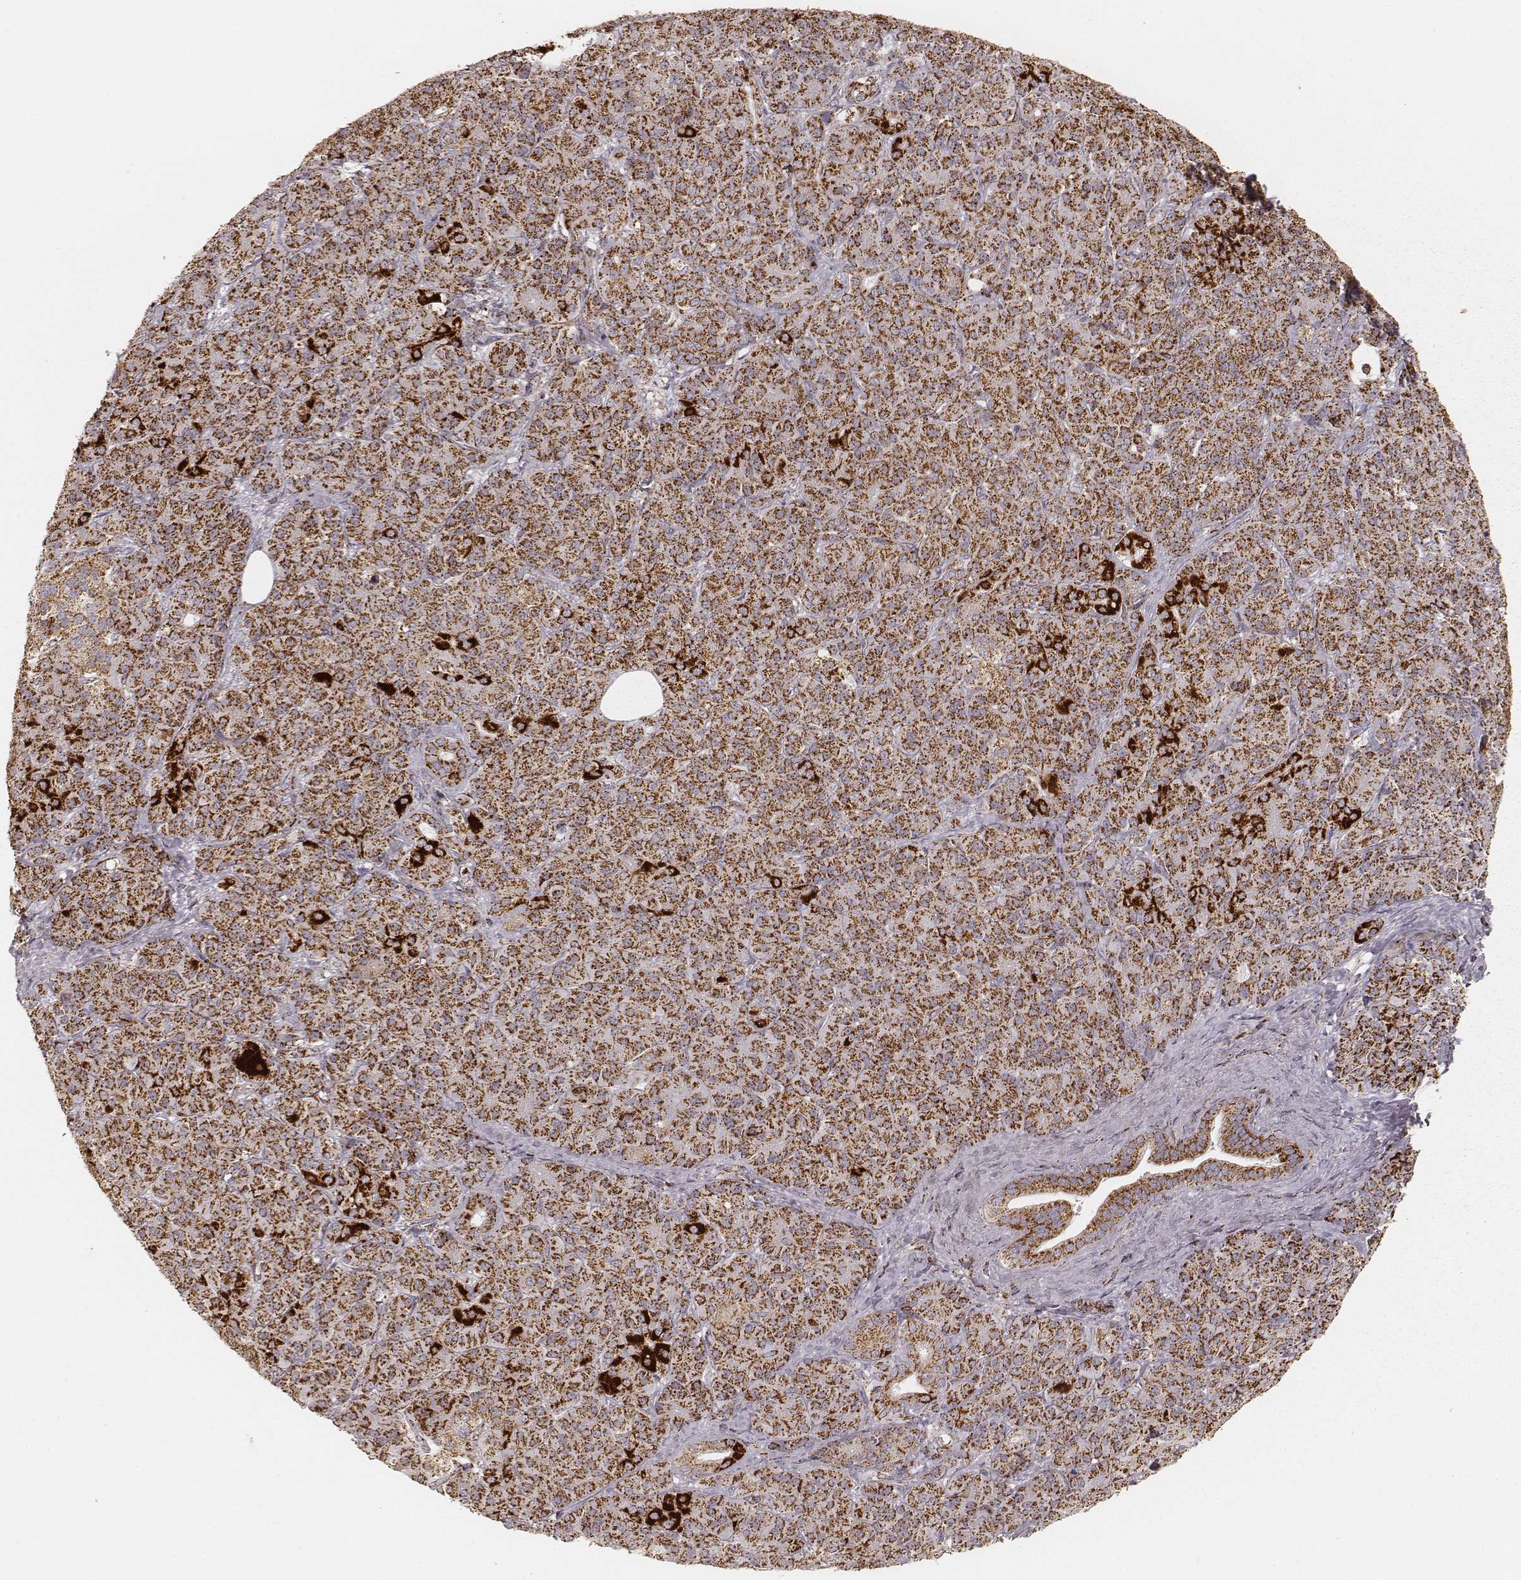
{"staining": {"intensity": "strong", "quantity": ">75%", "location": "cytoplasmic/membranous"}, "tissue": "pancreatic cancer", "cell_type": "Tumor cells", "image_type": "cancer", "snomed": [{"axis": "morphology", "description": "Normal tissue, NOS"}, {"axis": "morphology", "description": "Inflammation, NOS"}, {"axis": "morphology", "description": "Adenocarcinoma, NOS"}, {"axis": "topography", "description": "Pancreas"}], "caption": "About >75% of tumor cells in pancreatic adenocarcinoma demonstrate strong cytoplasmic/membranous protein positivity as visualized by brown immunohistochemical staining.", "gene": "CS", "patient": {"sex": "male", "age": 57}}